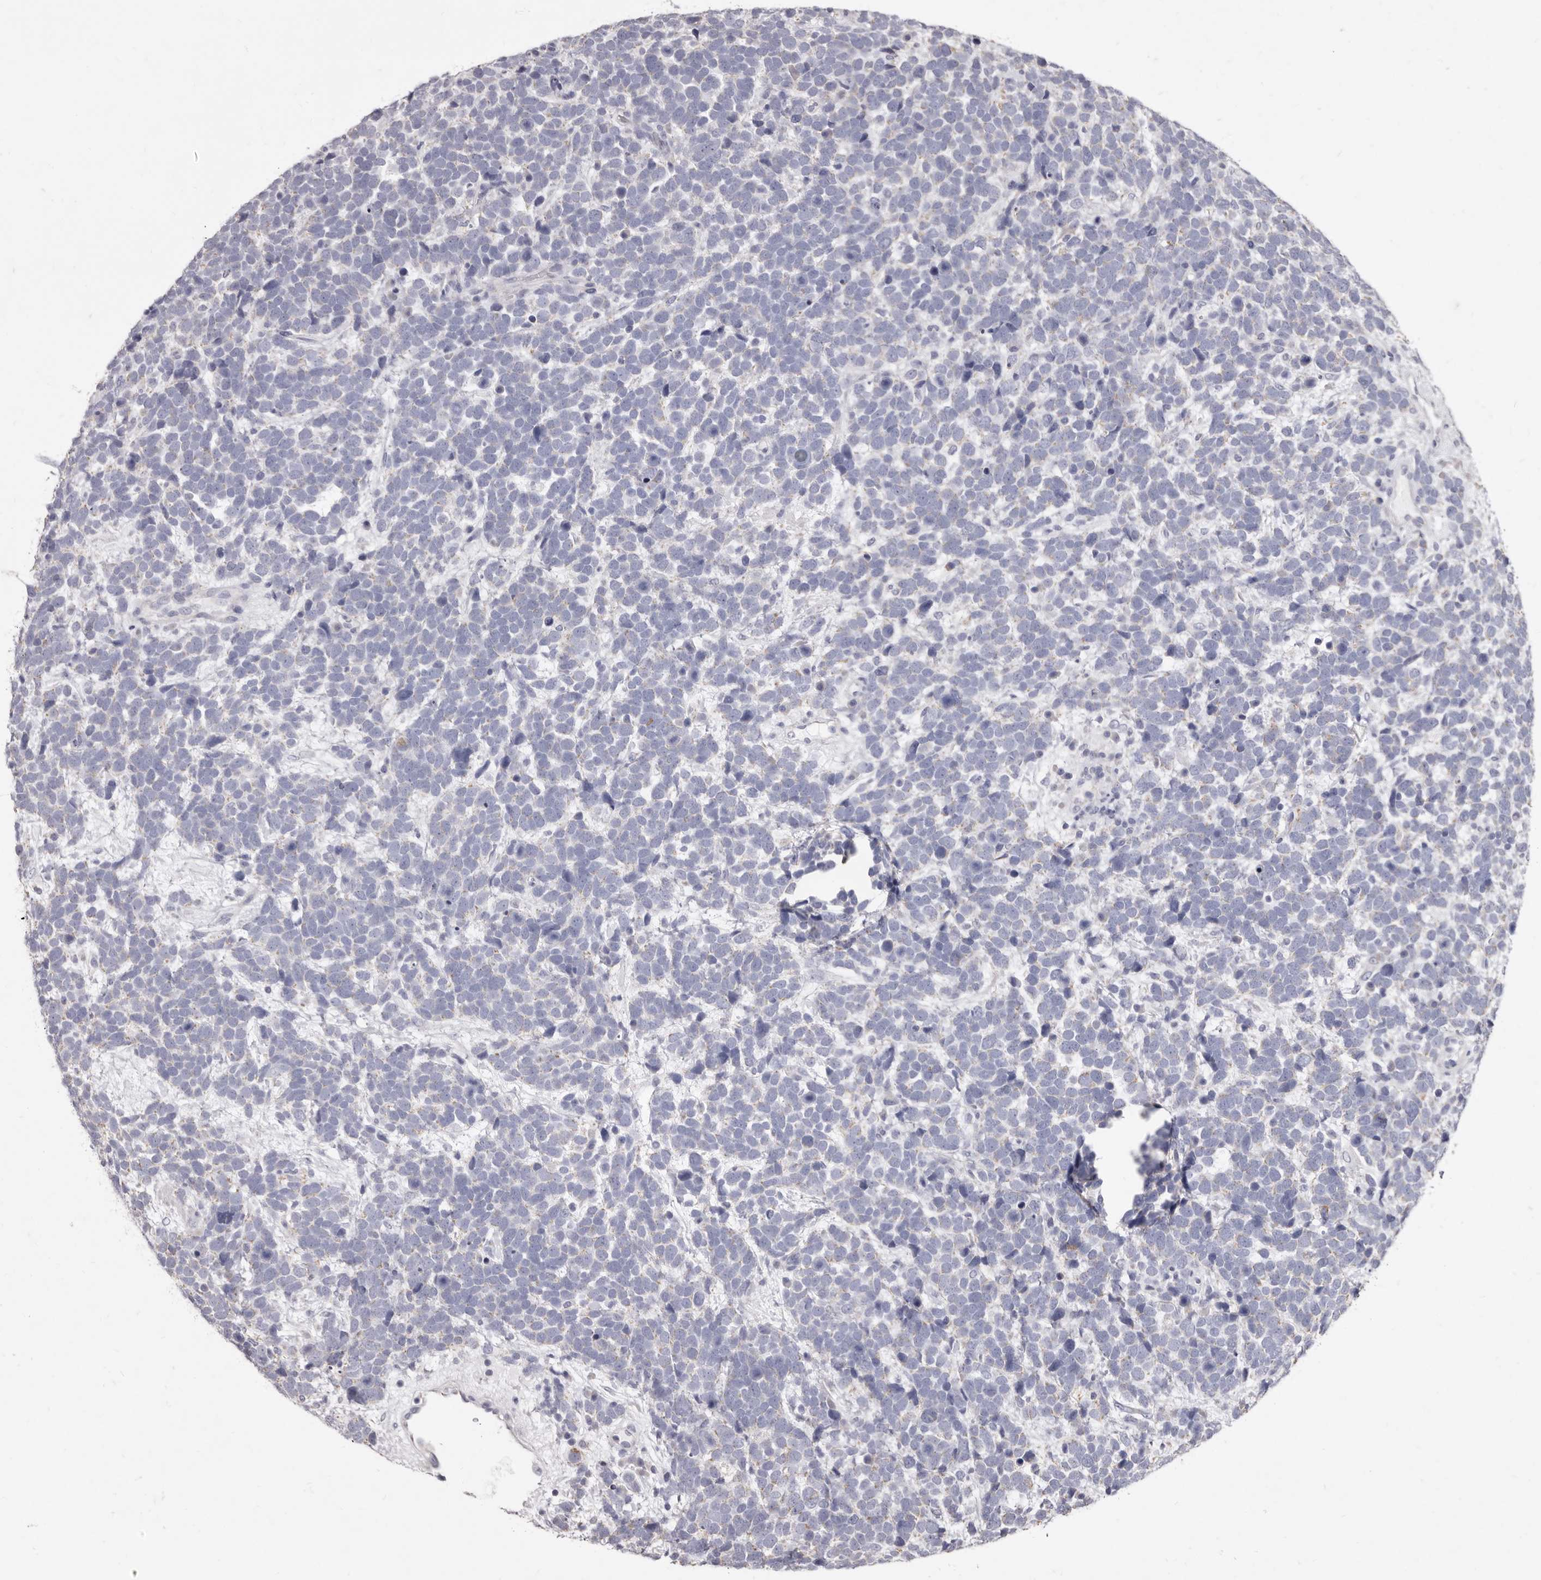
{"staining": {"intensity": "negative", "quantity": "none", "location": "none"}, "tissue": "urothelial cancer", "cell_type": "Tumor cells", "image_type": "cancer", "snomed": [{"axis": "morphology", "description": "Urothelial carcinoma, High grade"}, {"axis": "topography", "description": "Urinary bladder"}], "caption": "Tumor cells are negative for protein expression in human urothelial carcinoma (high-grade).", "gene": "CYP2E1", "patient": {"sex": "female", "age": 82}}